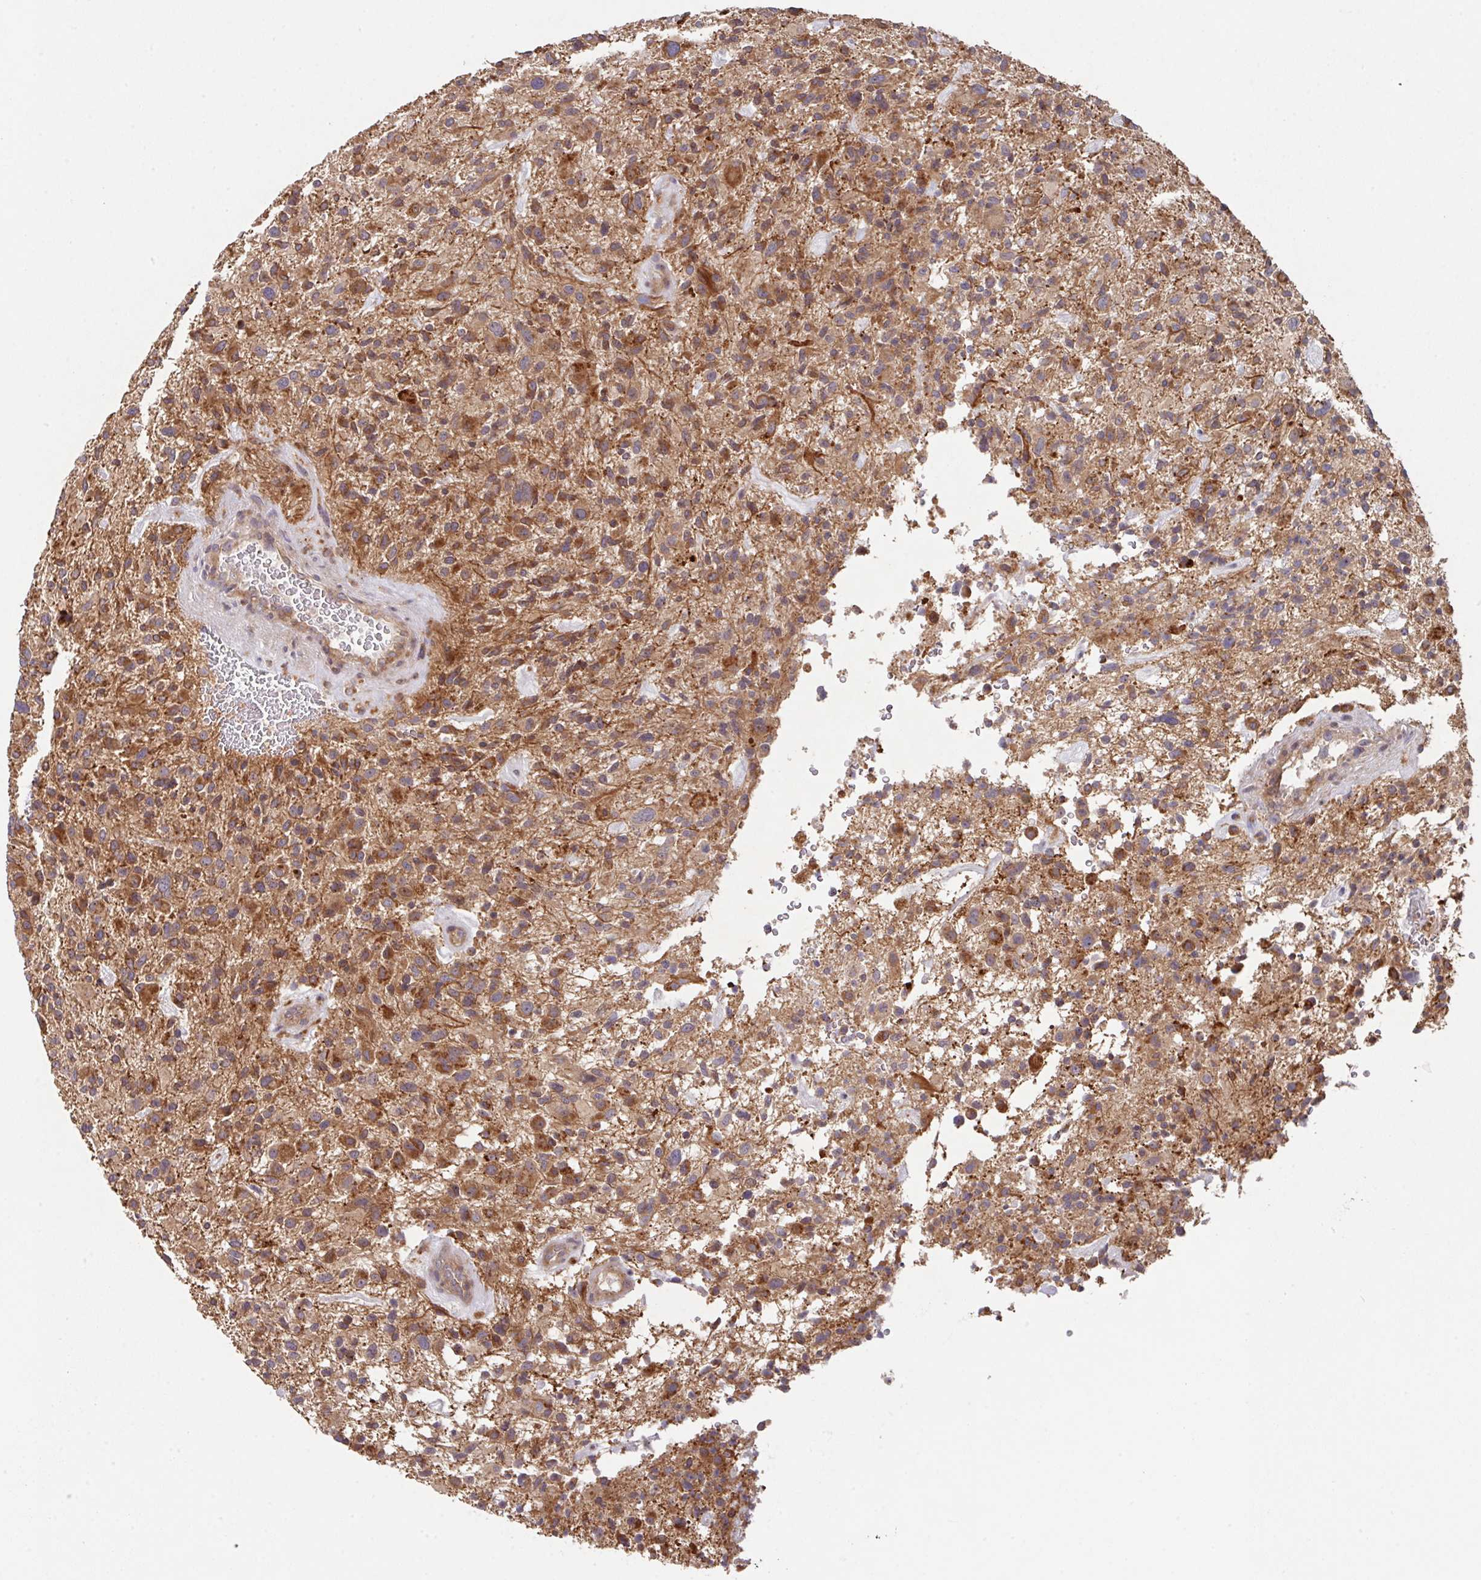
{"staining": {"intensity": "moderate", "quantity": ">75%", "location": "cytoplasmic/membranous"}, "tissue": "glioma", "cell_type": "Tumor cells", "image_type": "cancer", "snomed": [{"axis": "morphology", "description": "Glioma, malignant, High grade"}, {"axis": "topography", "description": "Brain"}], "caption": "Human glioma stained with a protein marker reveals moderate staining in tumor cells.", "gene": "TRIM14", "patient": {"sex": "male", "age": 47}}